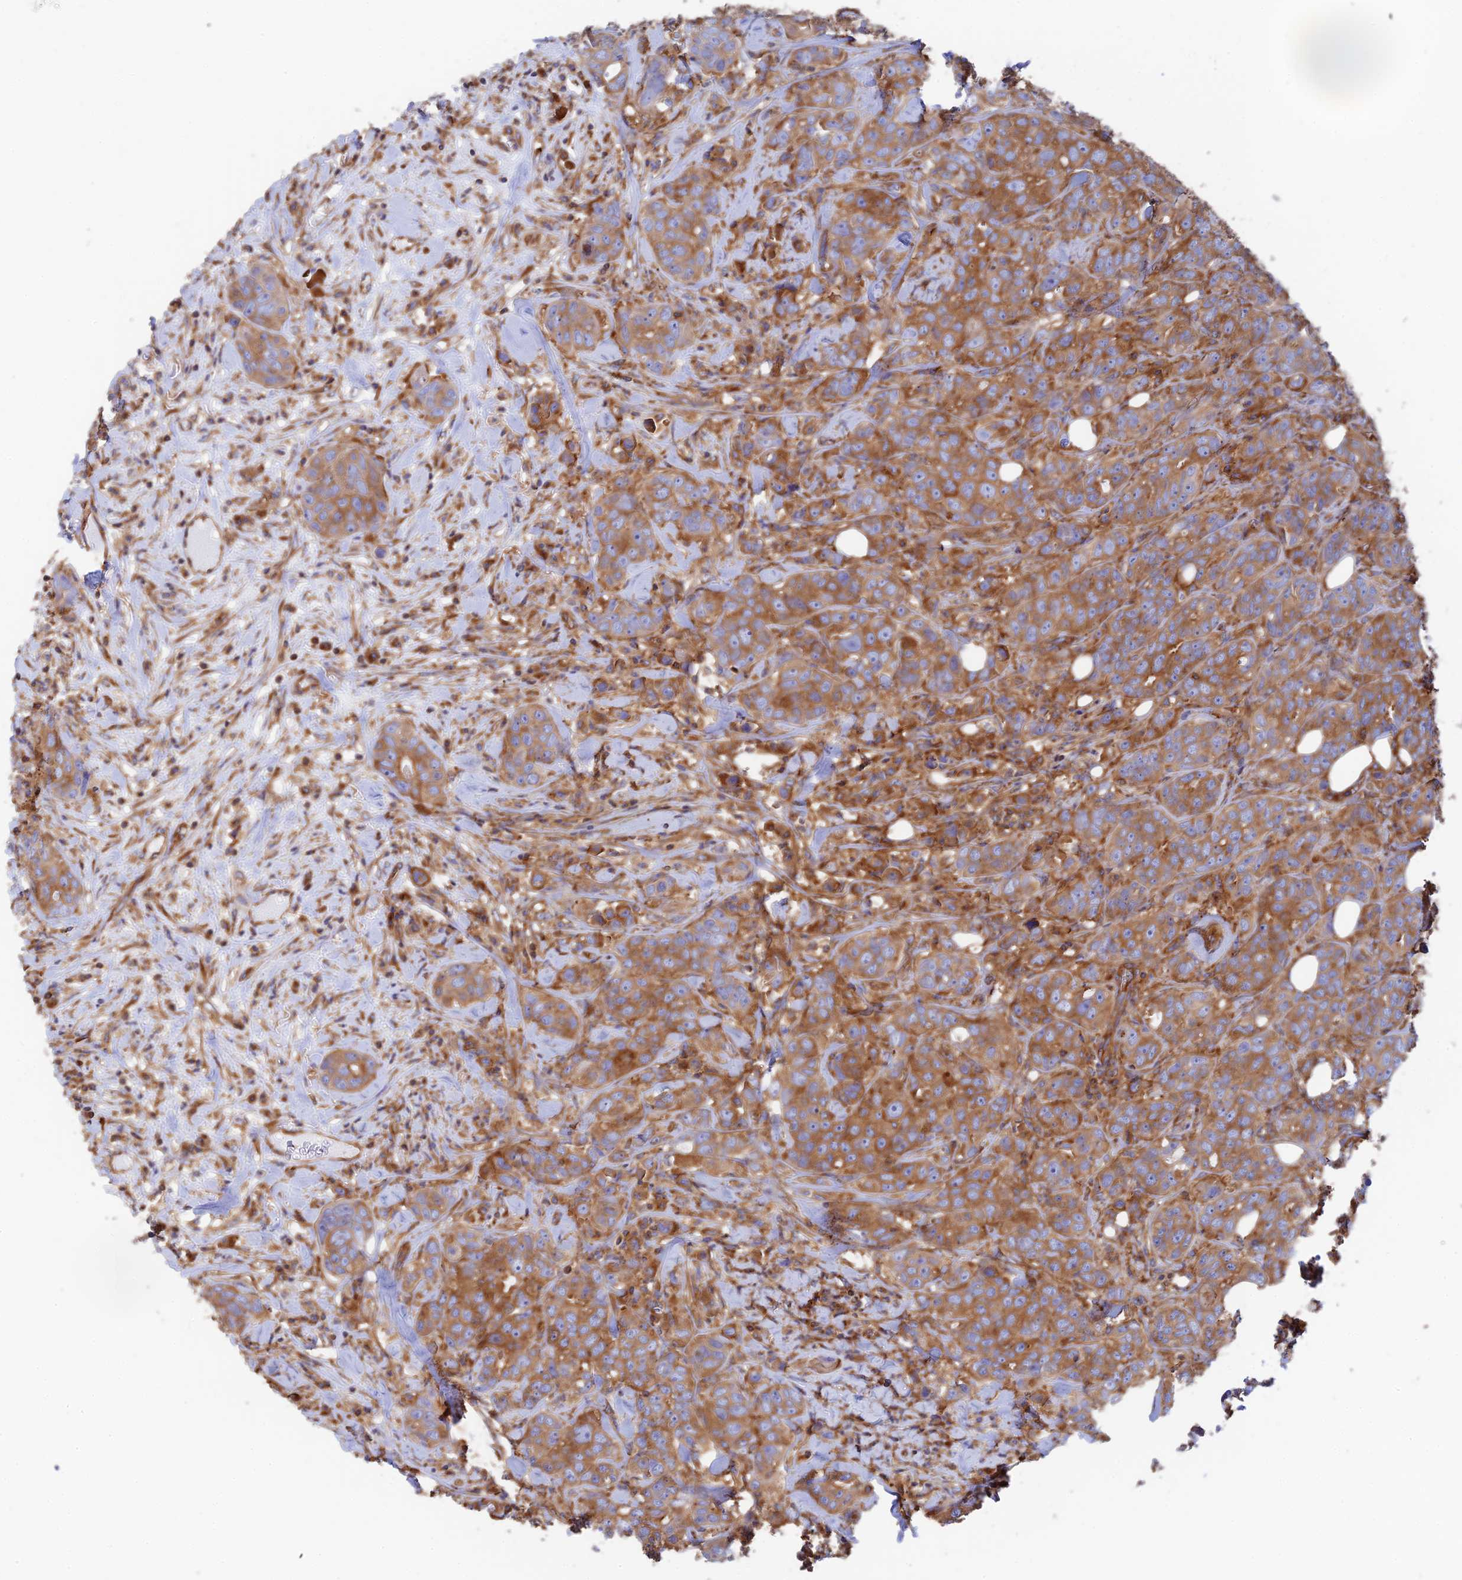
{"staining": {"intensity": "strong", "quantity": ">75%", "location": "cytoplasmic/membranous"}, "tissue": "breast cancer", "cell_type": "Tumor cells", "image_type": "cancer", "snomed": [{"axis": "morphology", "description": "Duct carcinoma"}, {"axis": "topography", "description": "Breast"}], "caption": "Tumor cells demonstrate strong cytoplasmic/membranous expression in about >75% of cells in breast intraductal carcinoma.", "gene": "DCTN2", "patient": {"sex": "female", "age": 43}}